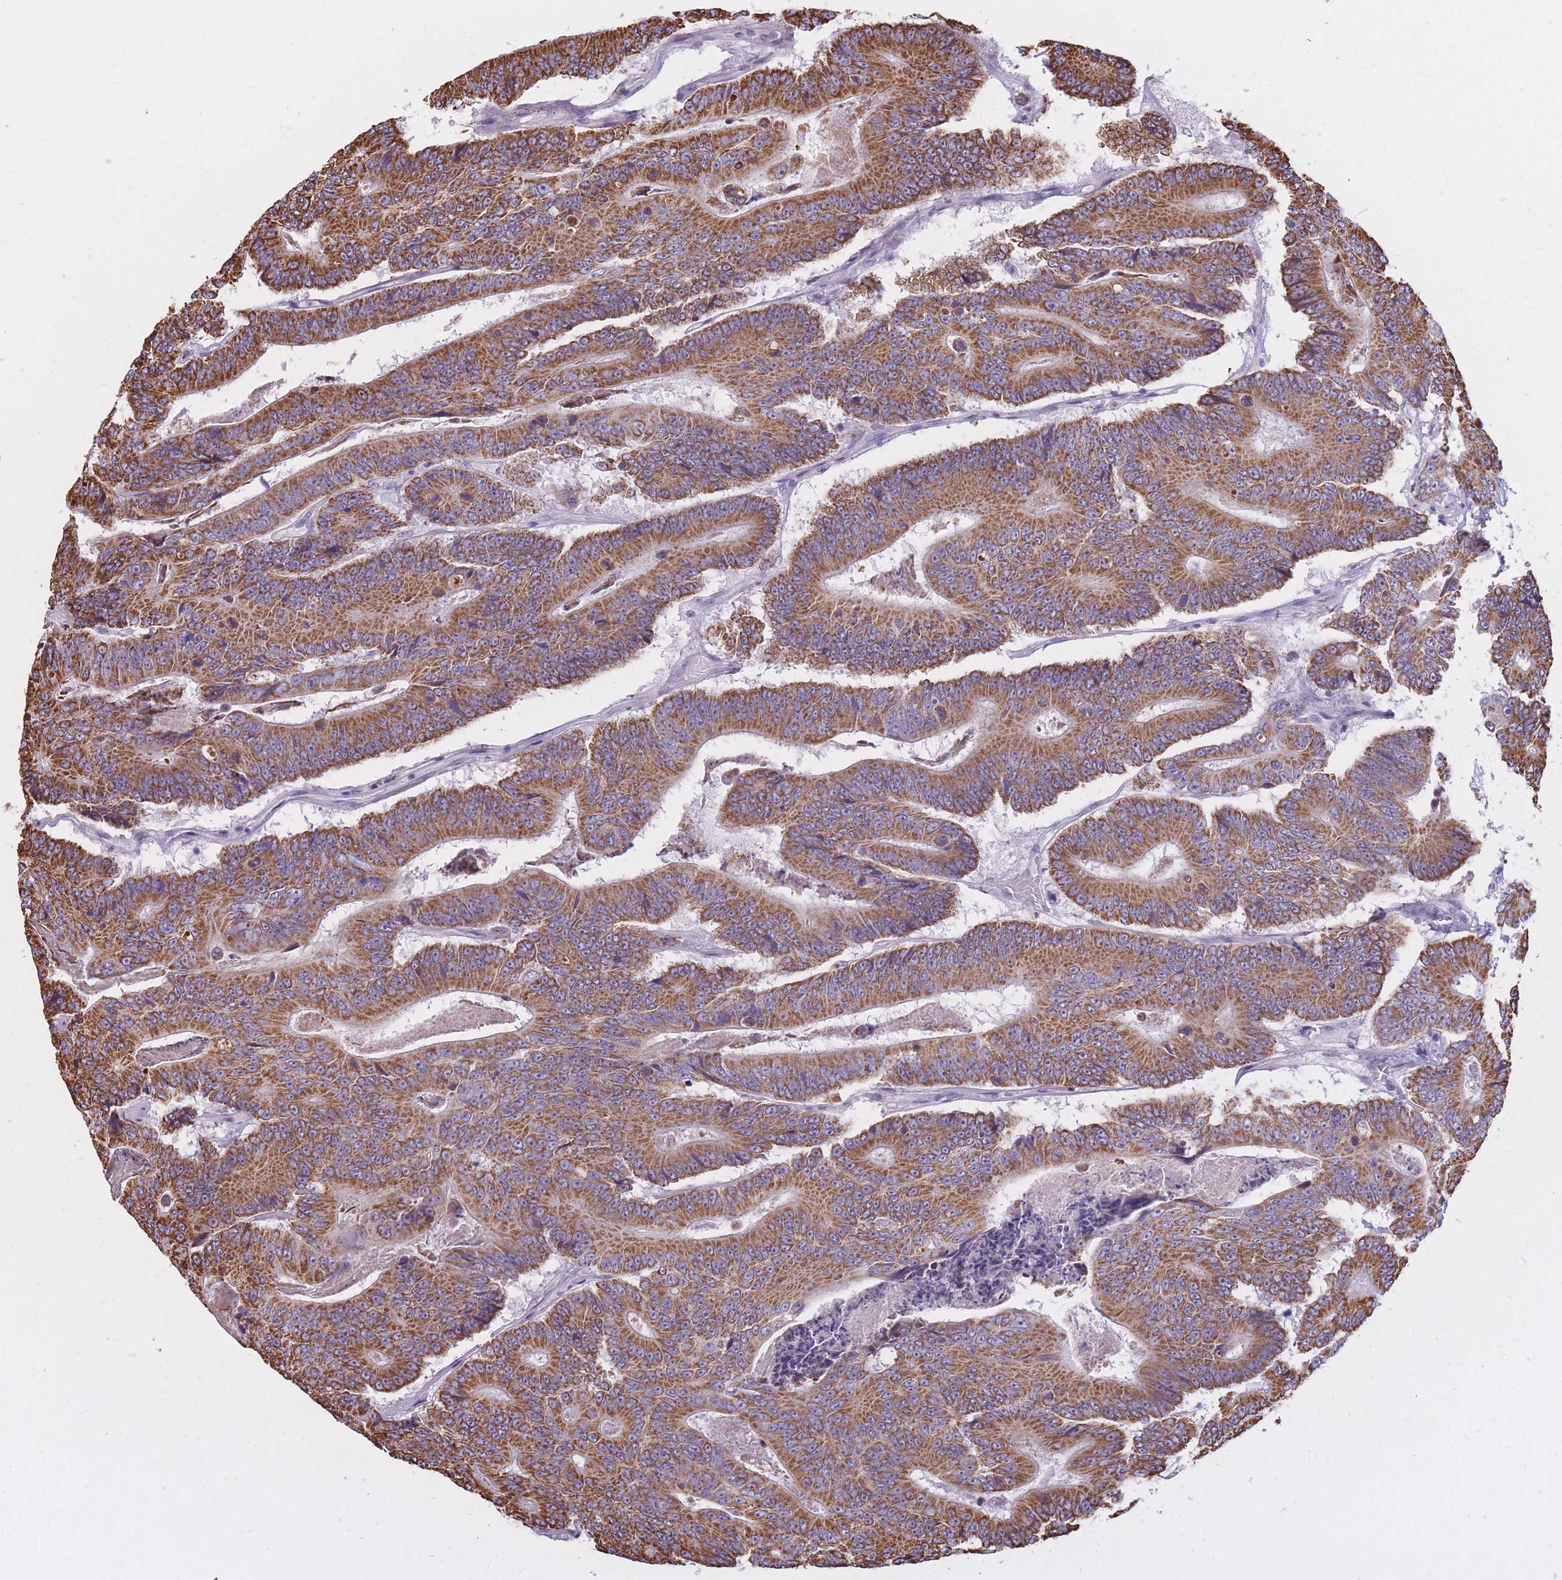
{"staining": {"intensity": "moderate", "quantity": ">75%", "location": "cytoplasmic/membranous"}, "tissue": "colorectal cancer", "cell_type": "Tumor cells", "image_type": "cancer", "snomed": [{"axis": "morphology", "description": "Adenocarcinoma, NOS"}, {"axis": "topography", "description": "Colon"}], "caption": "Protein analysis of adenocarcinoma (colorectal) tissue exhibits moderate cytoplasmic/membranous expression in approximately >75% of tumor cells.", "gene": "RNF170", "patient": {"sex": "male", "age": 83}}